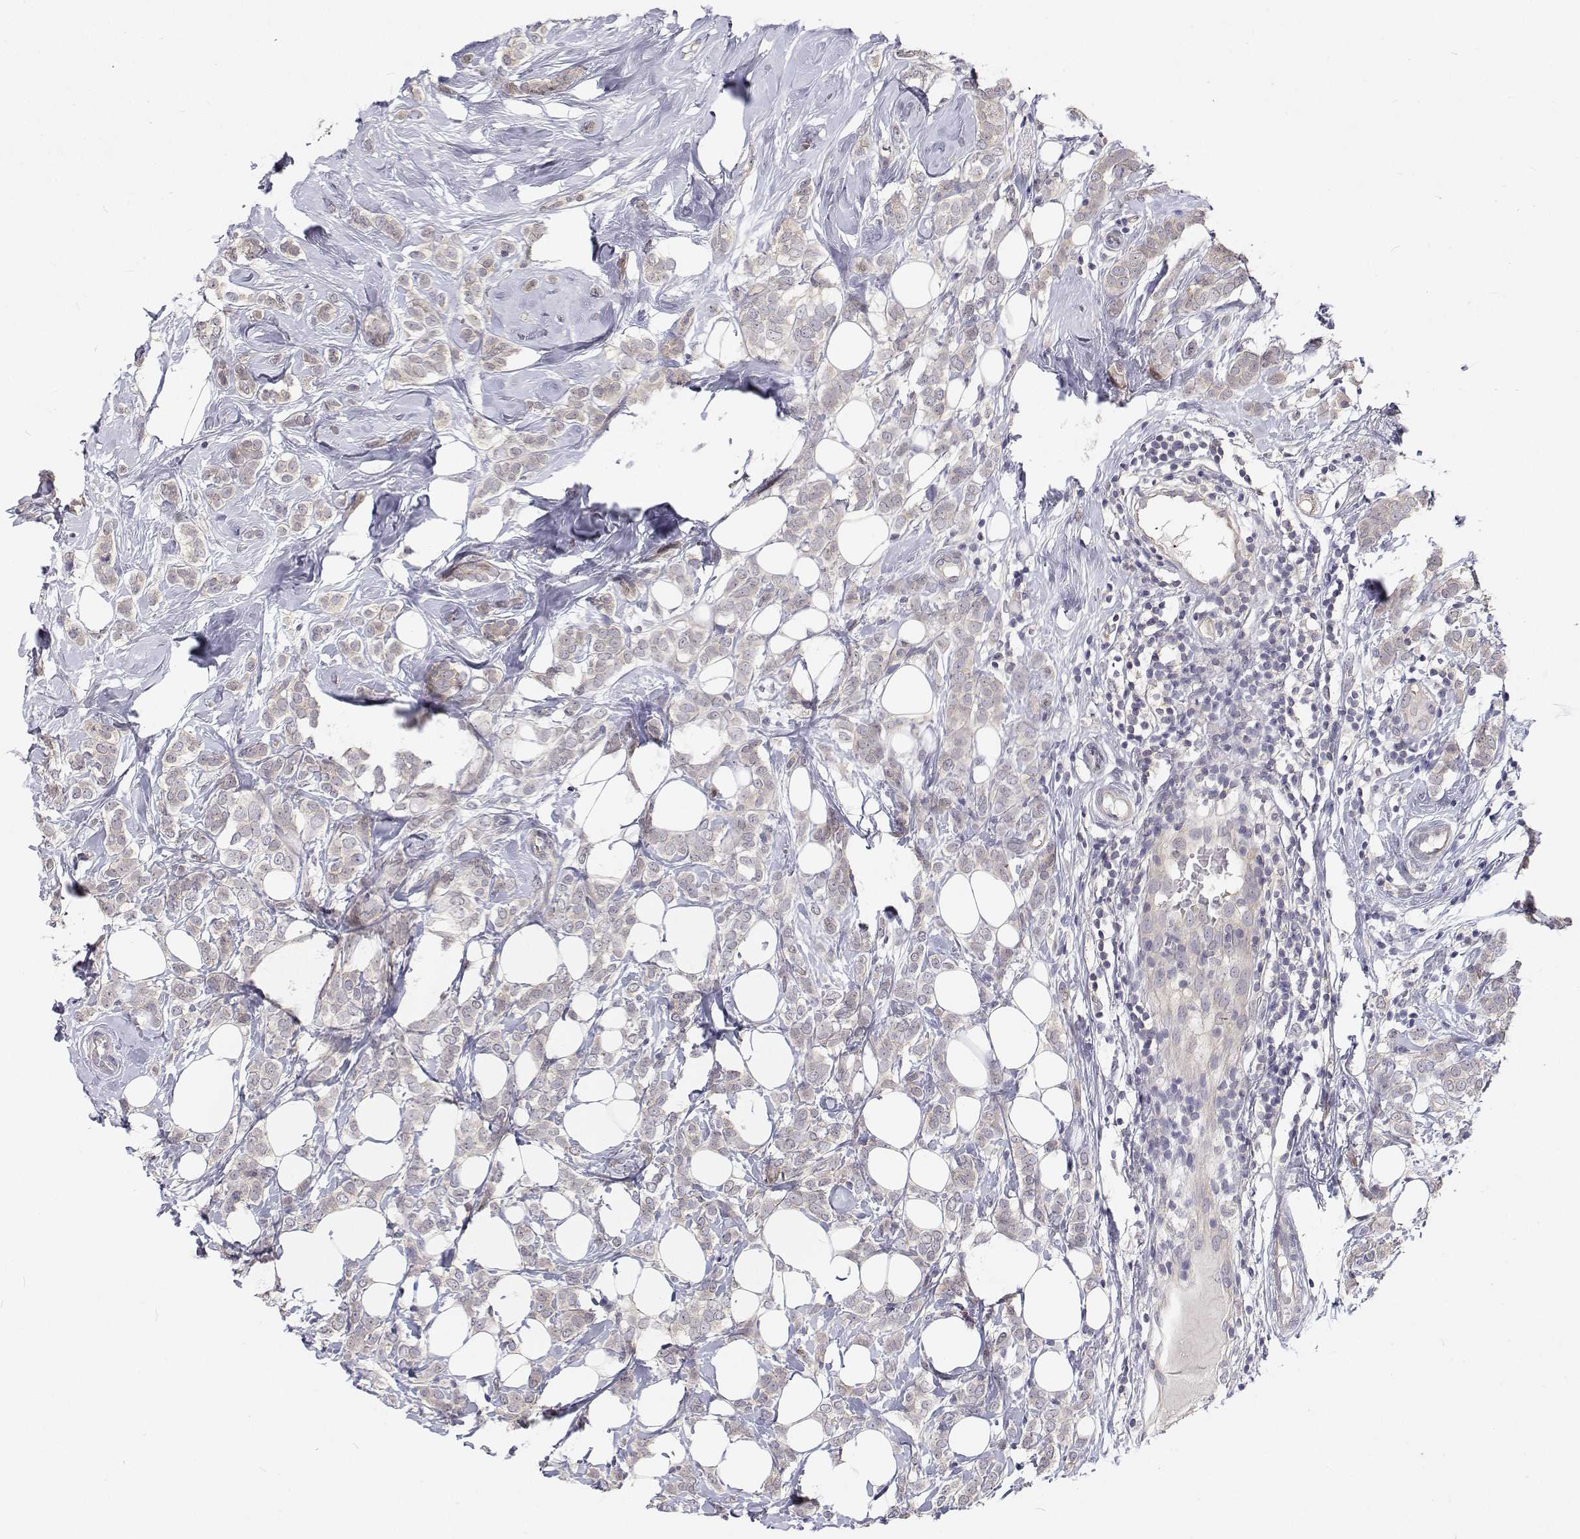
{"staining": {"intensity": "negative", "quantity": "none", "location": "none"}, "tissue": "breast cancer", "cell_type": "Tumor cells", "image_type": "cancer", "snomed": [{"axis": "morphology", "description": "Lobular carcinoma"}, {"axis": "topography", "description": "Breast"}], "caption": "Immunohistochemistry micrograph of neoplastic tissue: human breast cancer stained with DAB (3,3'-diaminobenzidine) displays no significant protein positivity in tumor cells. The staining is performed using DAB (3,3'-diaminobenzidine) brown chromogen with nuclei counter-stained in using hematoxylin.", "gene": "MYPN", "patient": {"sex": "female", "age": 49}}